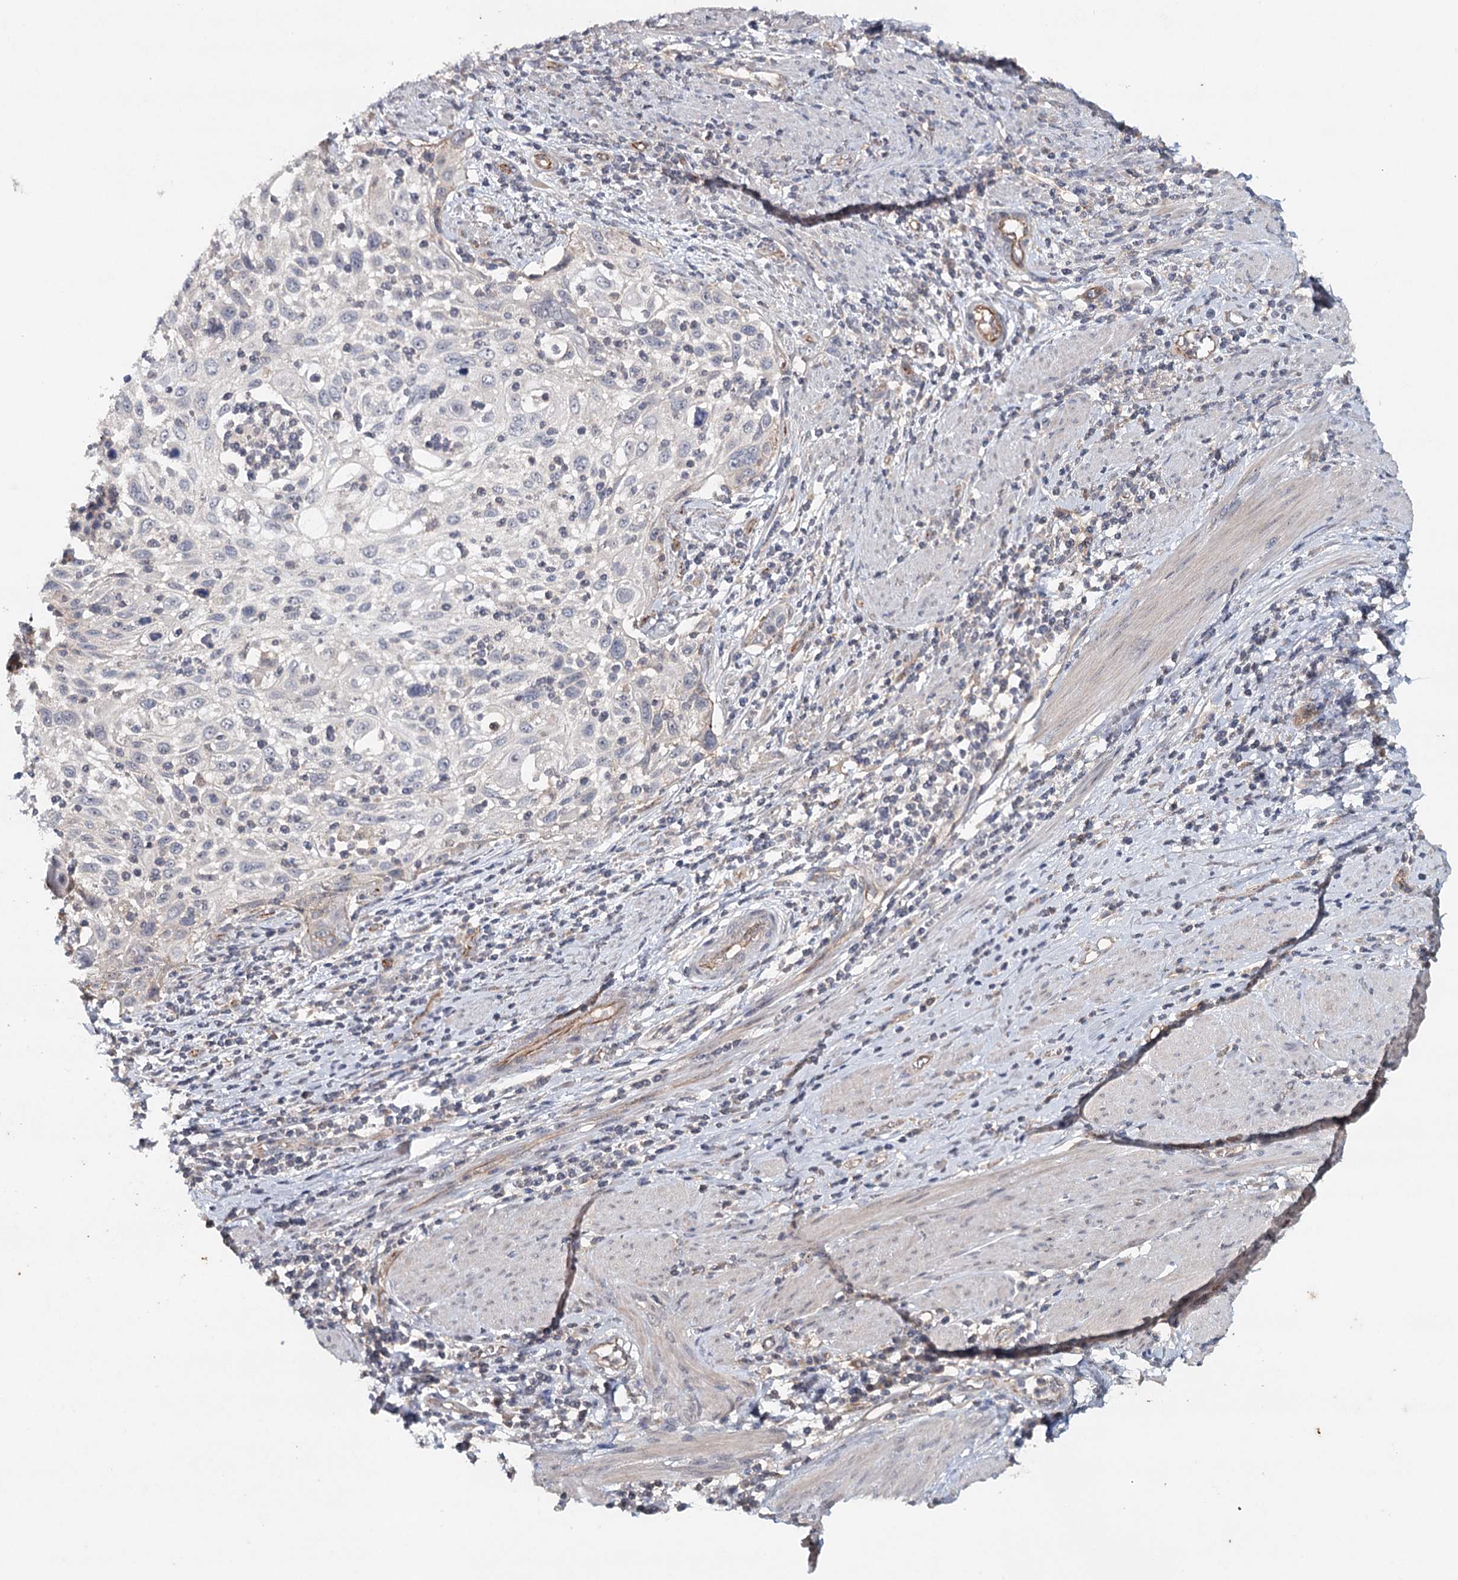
{"staining": {"intensity": "negative", "quantity": "none", "location": "none"}, "tissue": "cervical cancer", "cell_type": "Tumor cells", "image_type": "cancer", "snomed": [{"axis": "morphology", "description": "Squamous cell carcinoma, NOS"}, {"axis": "topography", "description": "Cervix"}], "caption": "Photomicrograph shows no significant protein staining in tumor cells of squamous cell carcinoma (cervical).", "gene": "SYNPO", "patient": {"sex": "female", "age": 70}}